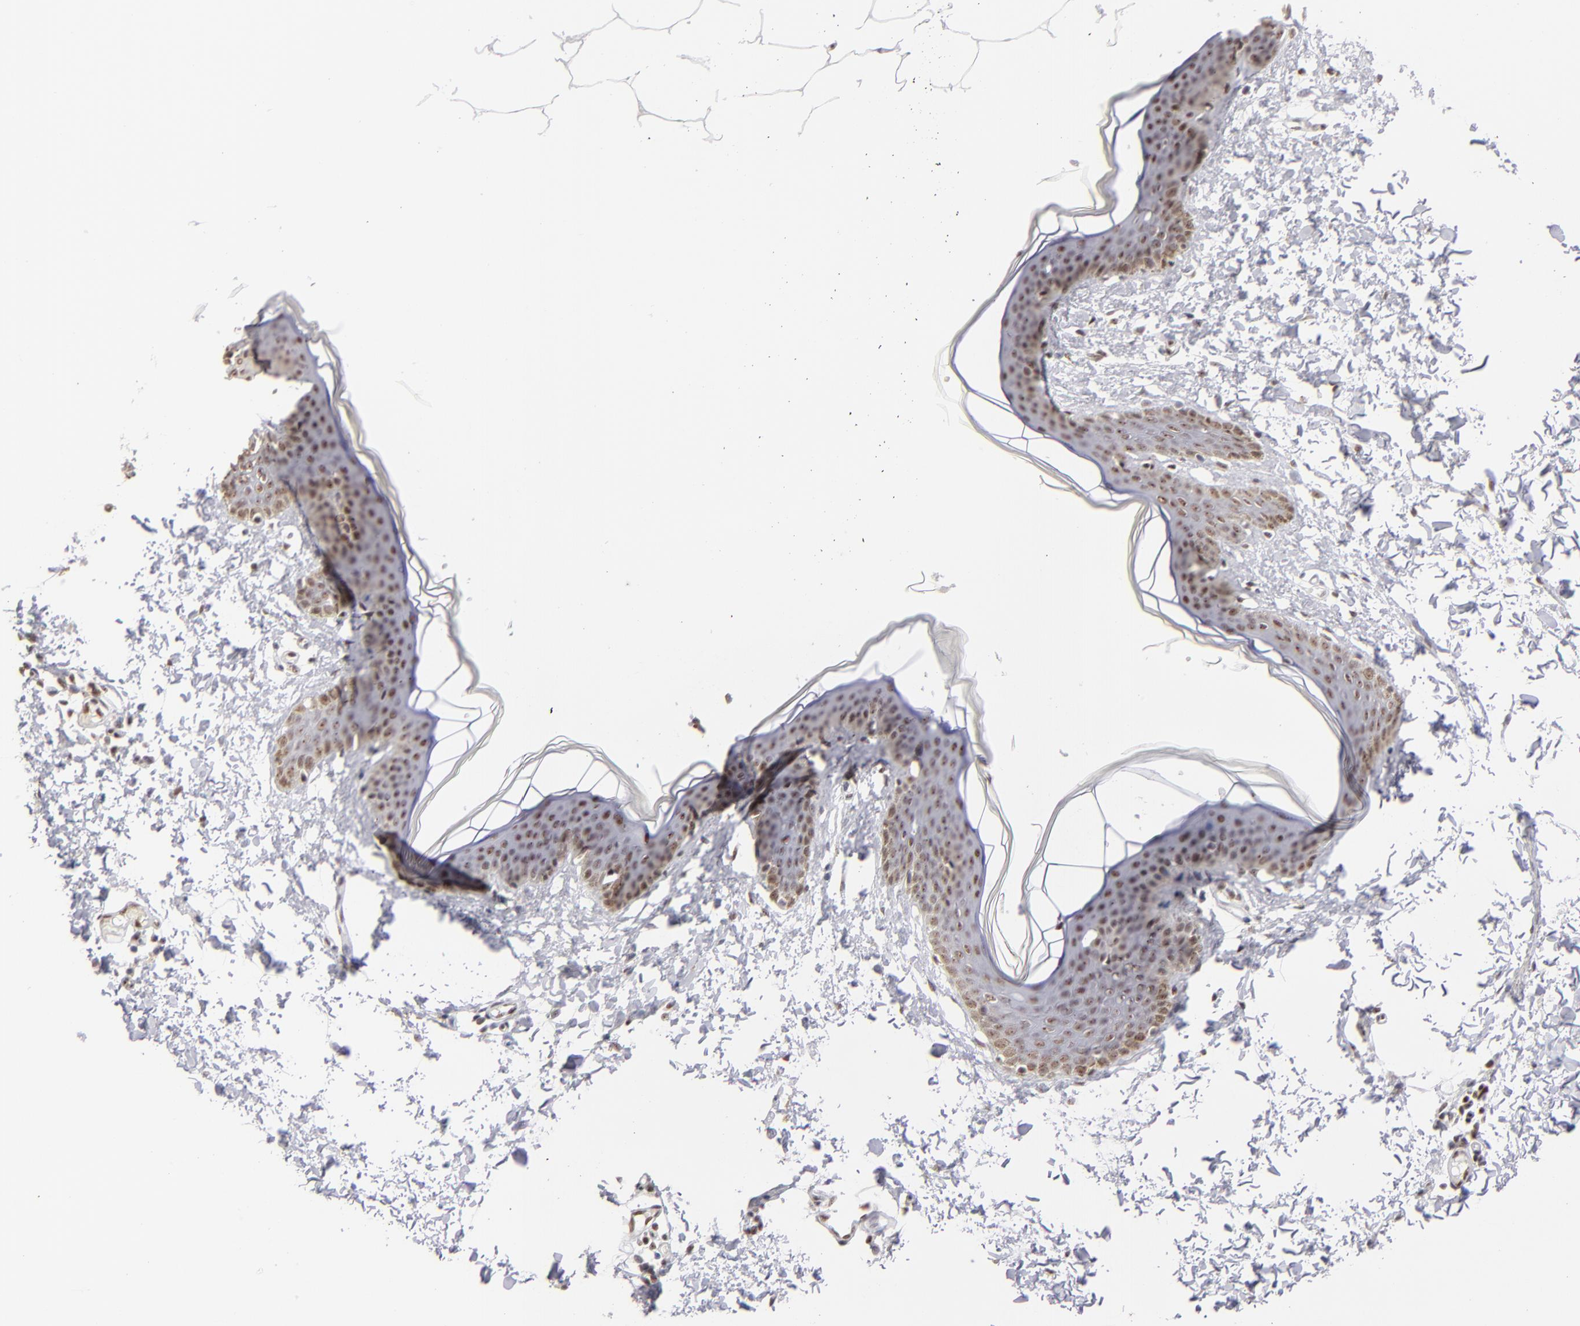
{"staining": {"intensity": "moderate", "quantity": ">75%", "location": "nuclear"}, "tissue": "skin", "cell_type": "Fibroblasts", "image_type": "normal", "snomed": [{"axis": "morphology", "description": "Normal tissue, NOS"}, {"axis": "topography", "description": "Skin"}], "caption": "Brown immunohistochemical staining in unremarkable skin exhibits moderate nuclear expression in about >75% of fibroblasts. The staining is performed using DAB brown chromogen to label protein expression. The nuclei are counter-stained blue using hematoxylin.", "gene": "DAXX", "patient": {"sex": "female", "age": 17}}